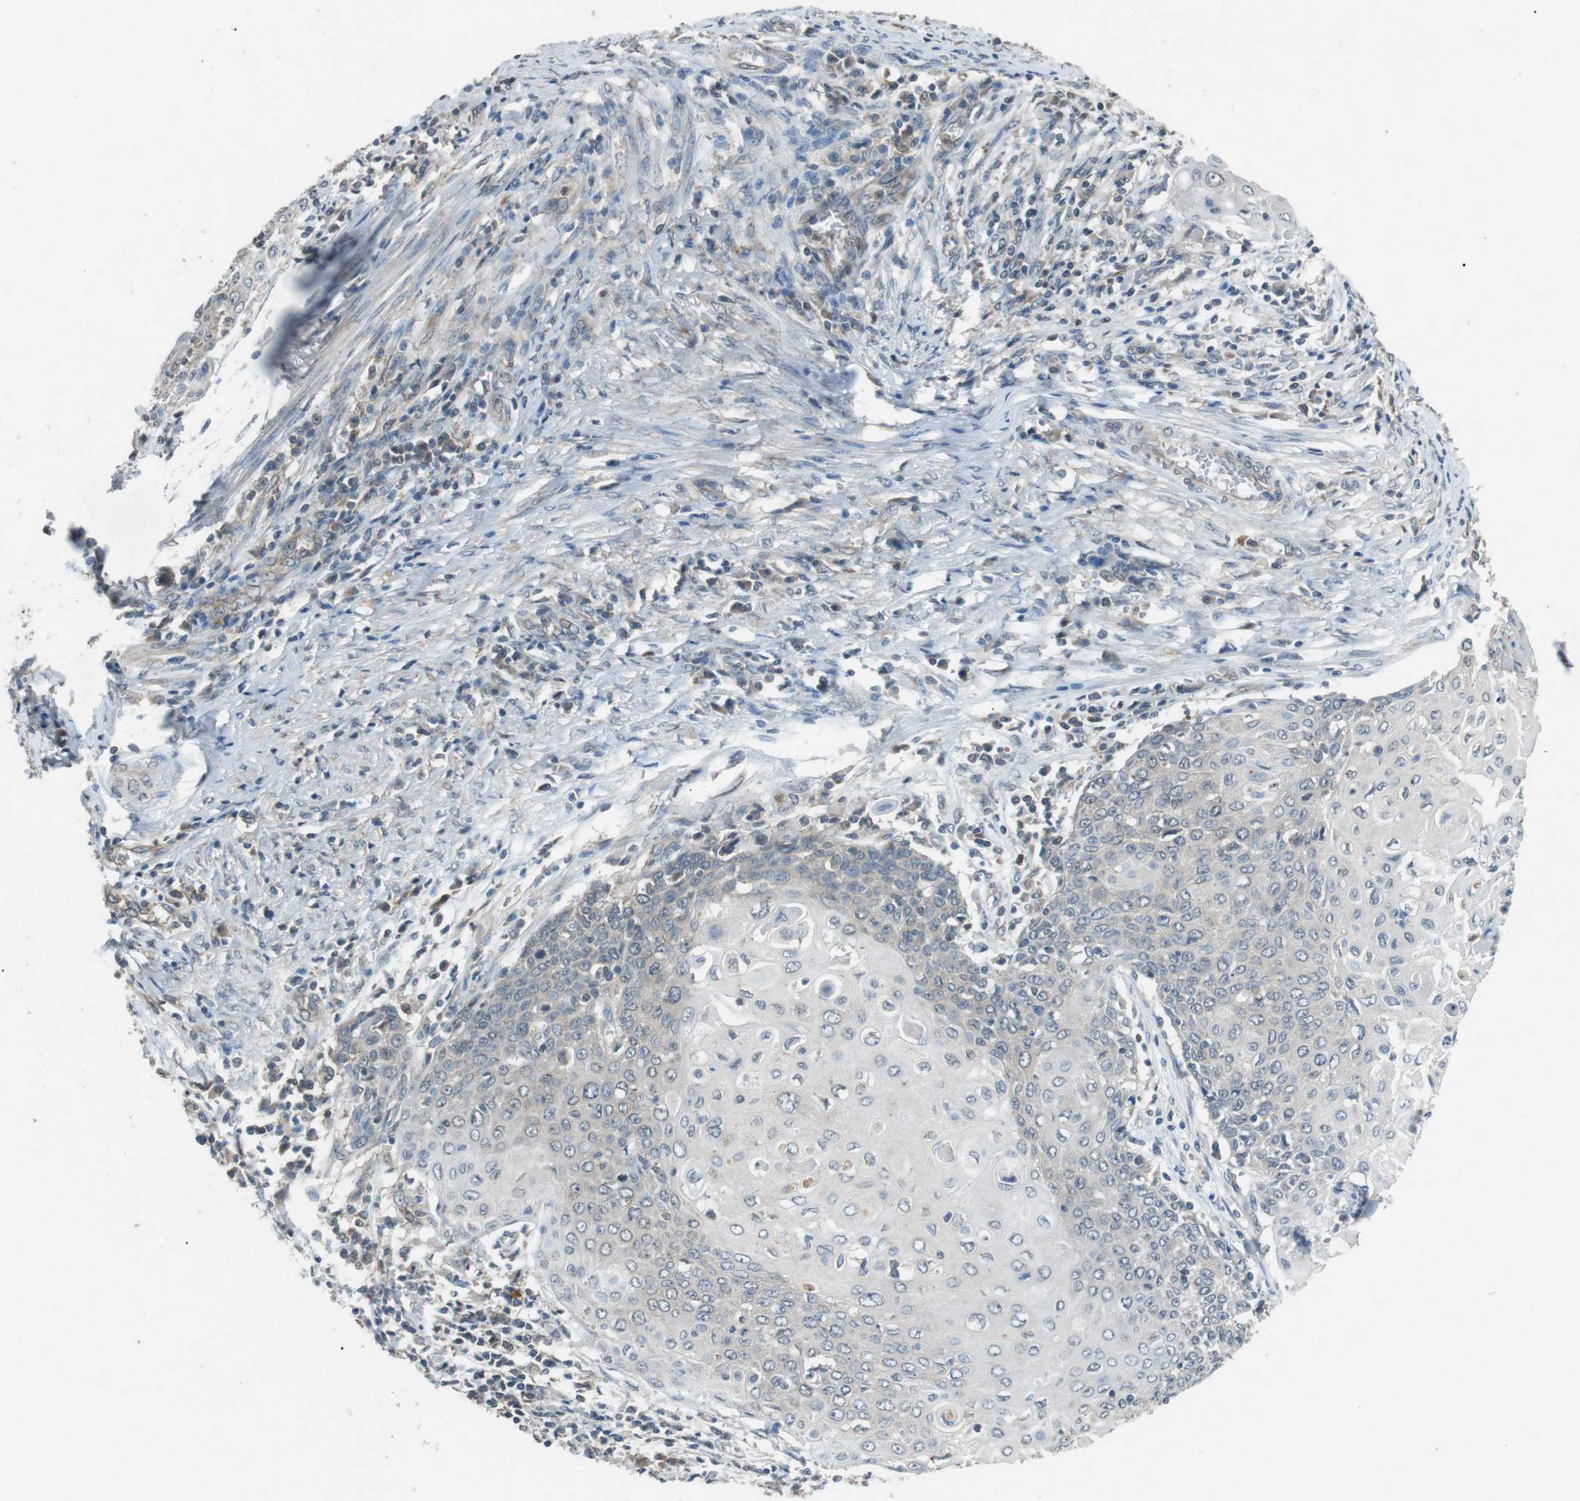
{"staining": {"intensity": "negative", "quantity": "none", "location": "none"}, "tissue": "cervical cancer", "cell_type": "Tumor cells", "image_type": "cancer", "snomed": [{"axis": "morphology", "description": "Squamous cell carcinoma, NOS"}, {"axis": "topography", "description": "Cervix"}], "caption": "The immunohistochemistry (IHC) photomicrograph has no significant positivity in tumor cells of cervical cancer tissue.", "gene": "NEK7", "patient": {"sex": "female", "age": 40}}